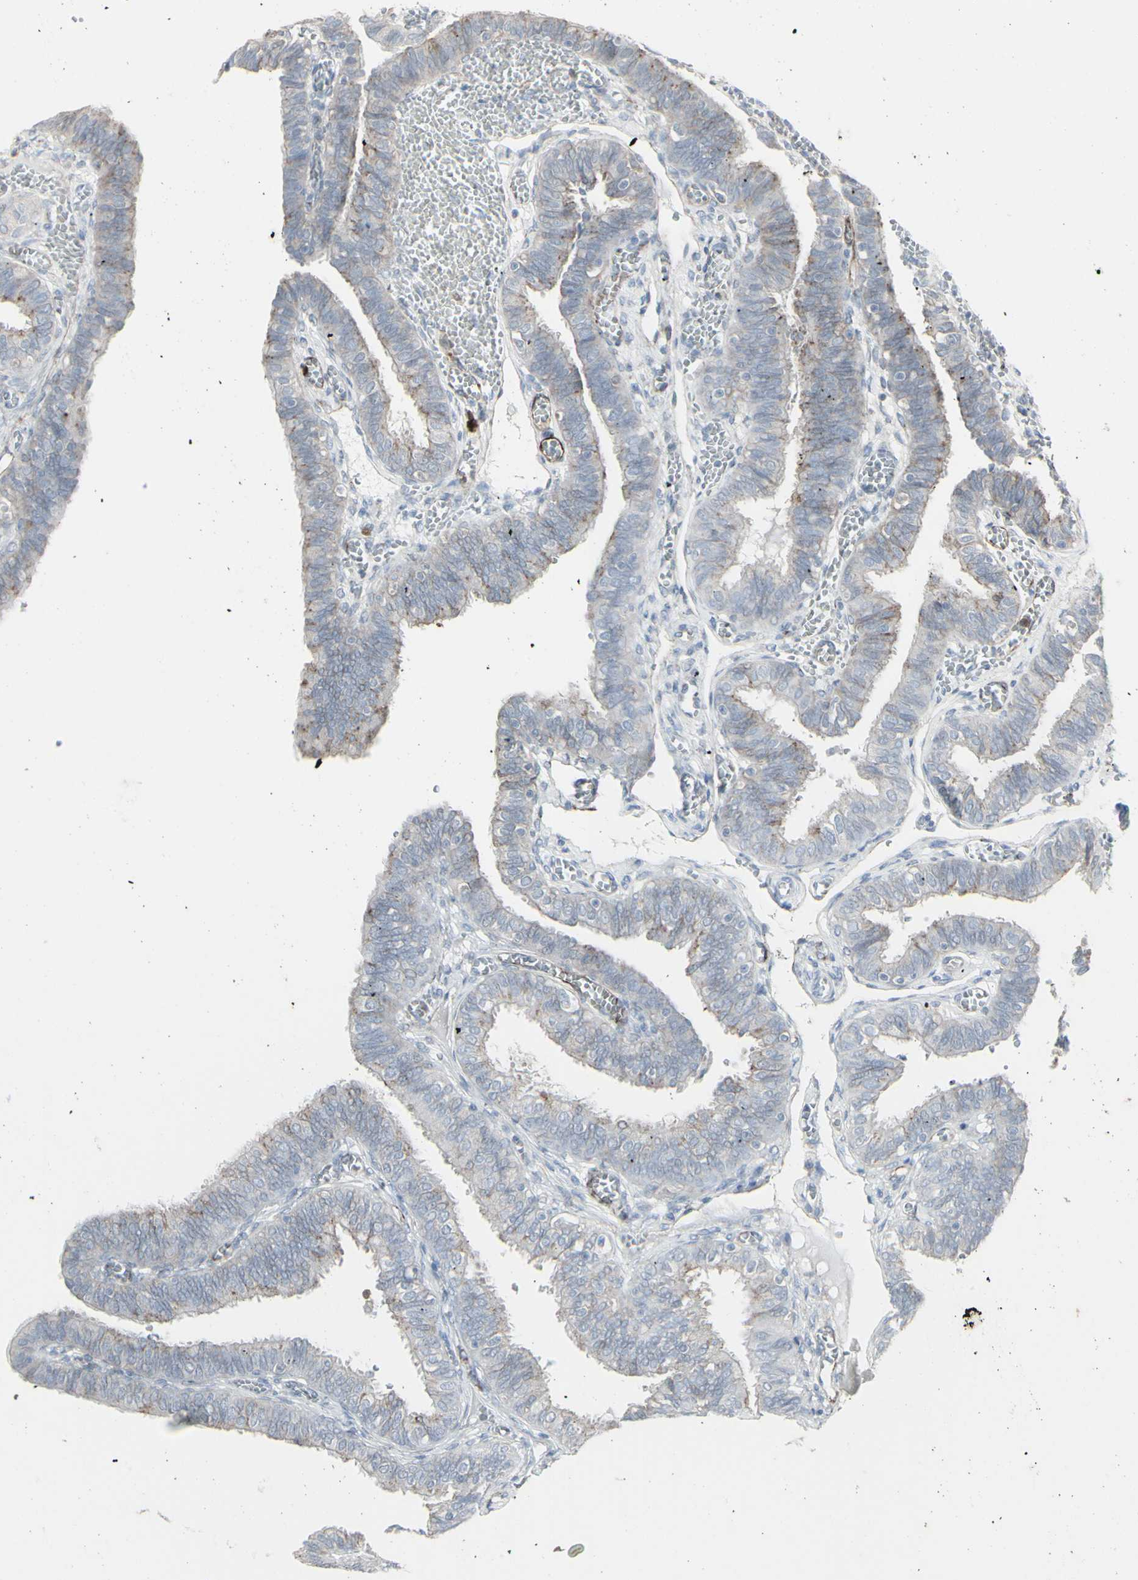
{"staining": {"intensity": "weak", "quantity": ">75%", "location": "cytoplasmic/membranous"}, "tissue": "fallopian tube", "cell_type": "Glandular cells", "image_type": "normal", "snomed": [{"axis": "morphology", "description": "Normal tissue, NOS"}, {"axis": "topography", "description": "Fallopian tube"}], "caption": "High-magnification brightfield microscopy of unremarkable fallopian tube stained with DAB (3,3'-diaminobenzidine) (brown) and counterstained with hematoxylin (blue). glandular cells exhibit weak cytoplasmic/membranous staining is seen in approximately>75% of cells. The protein is shown in brown color, while the nuclei are stained blue.", "gene": "GJA1", "patient": {"sex": "female", "age": 46}}